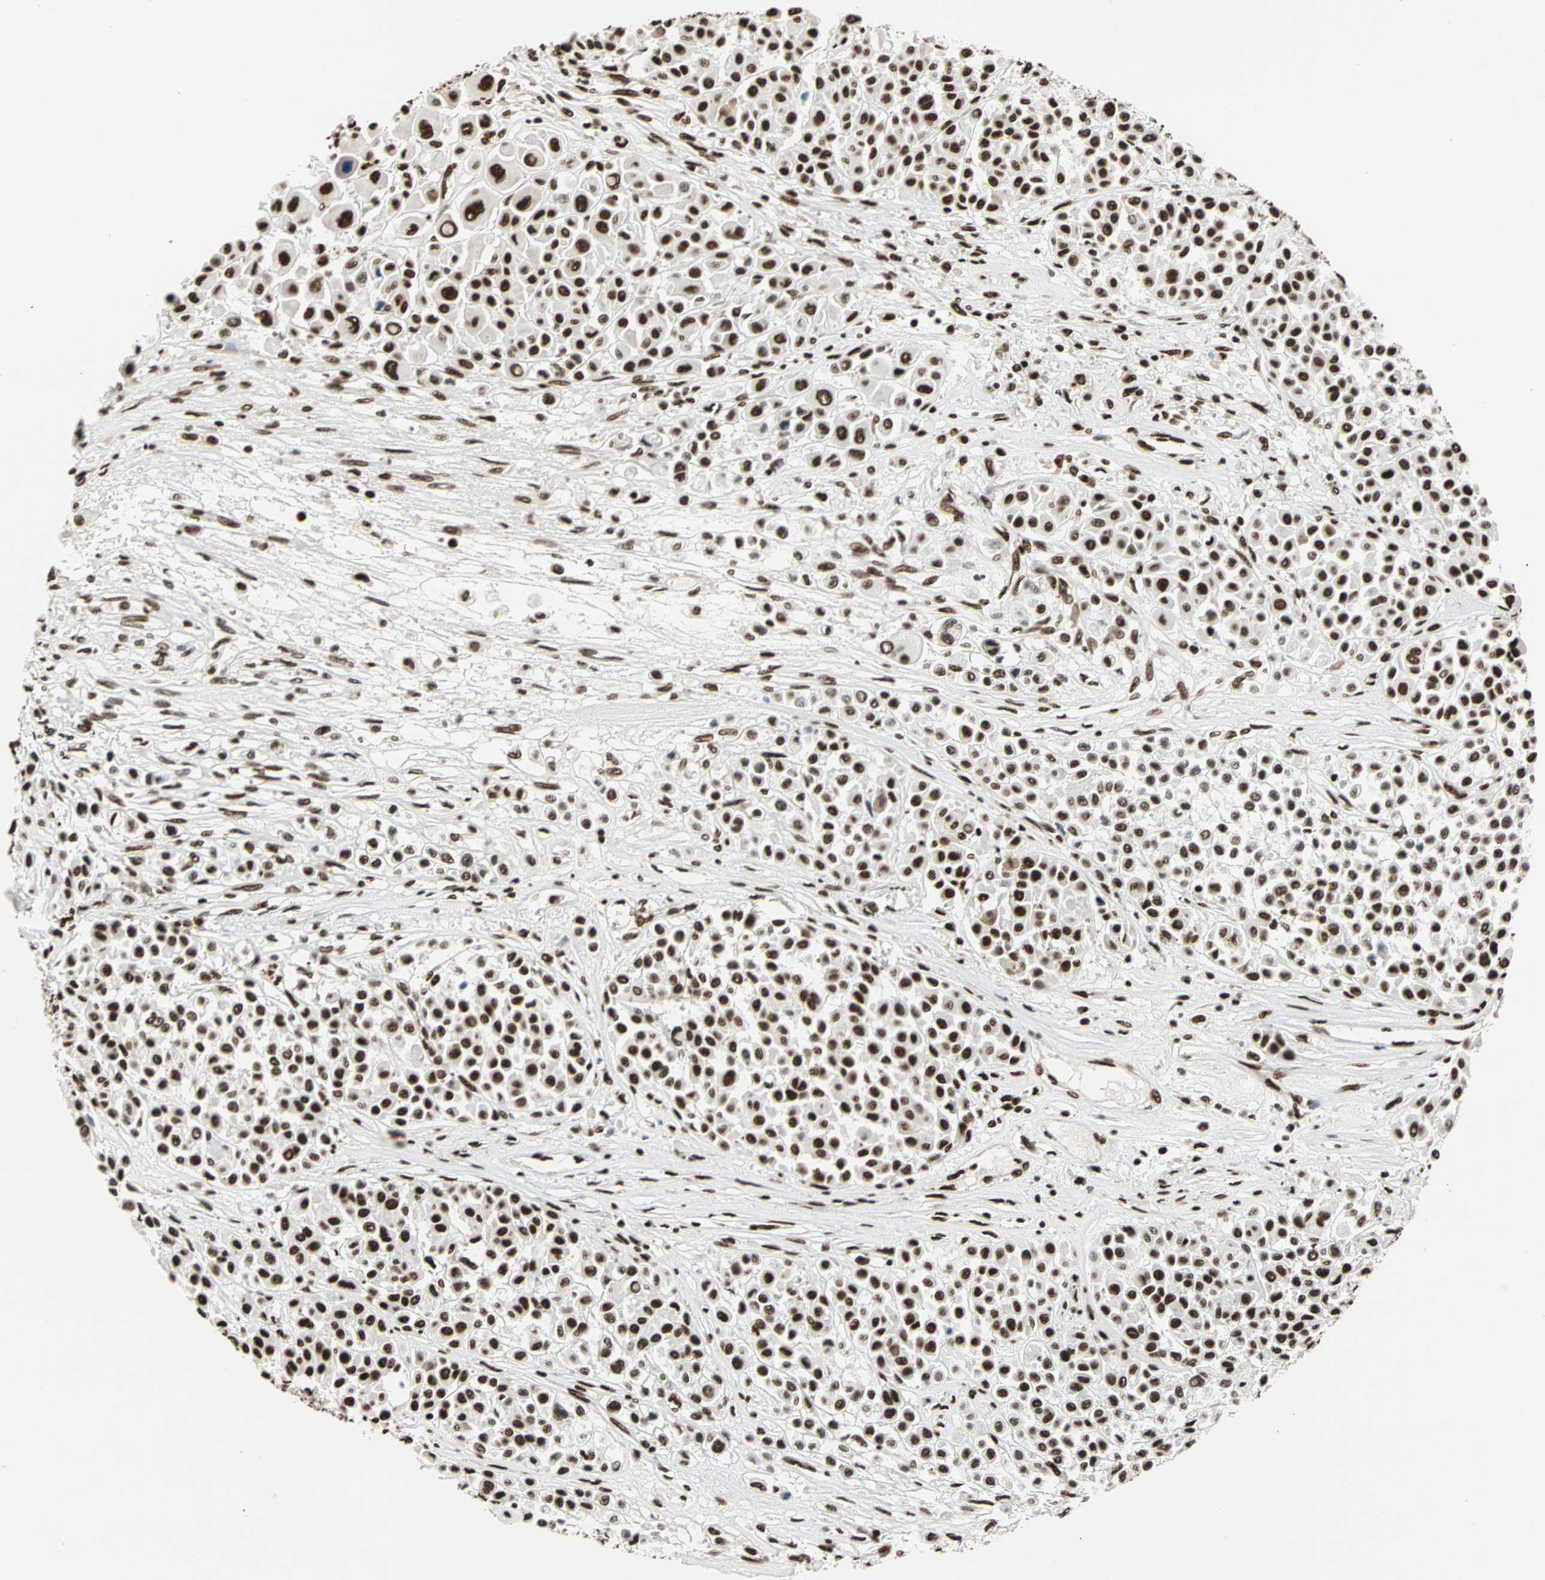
{"staining": {"intensity": "strong", "quantity": ">75%", "location": "nuclear"}, "tissue": "melanoma", "cell_type": "Tumor cells", "image_type": "cancer", "snomed": [{"axis": "morphology", "description": "Malignant melanoma, Metastatic site"}, {"axis": "topography", "description": "Soft tissue"}], "caption": "Immunohistochemical staining of human malignant melanoma (metastatic site) demonstrates high levels of strong nuclear positivity in approximately >75% of tumor cells.", "gene": "ILF2", "patient": {"sex": "male", "age": 41}}